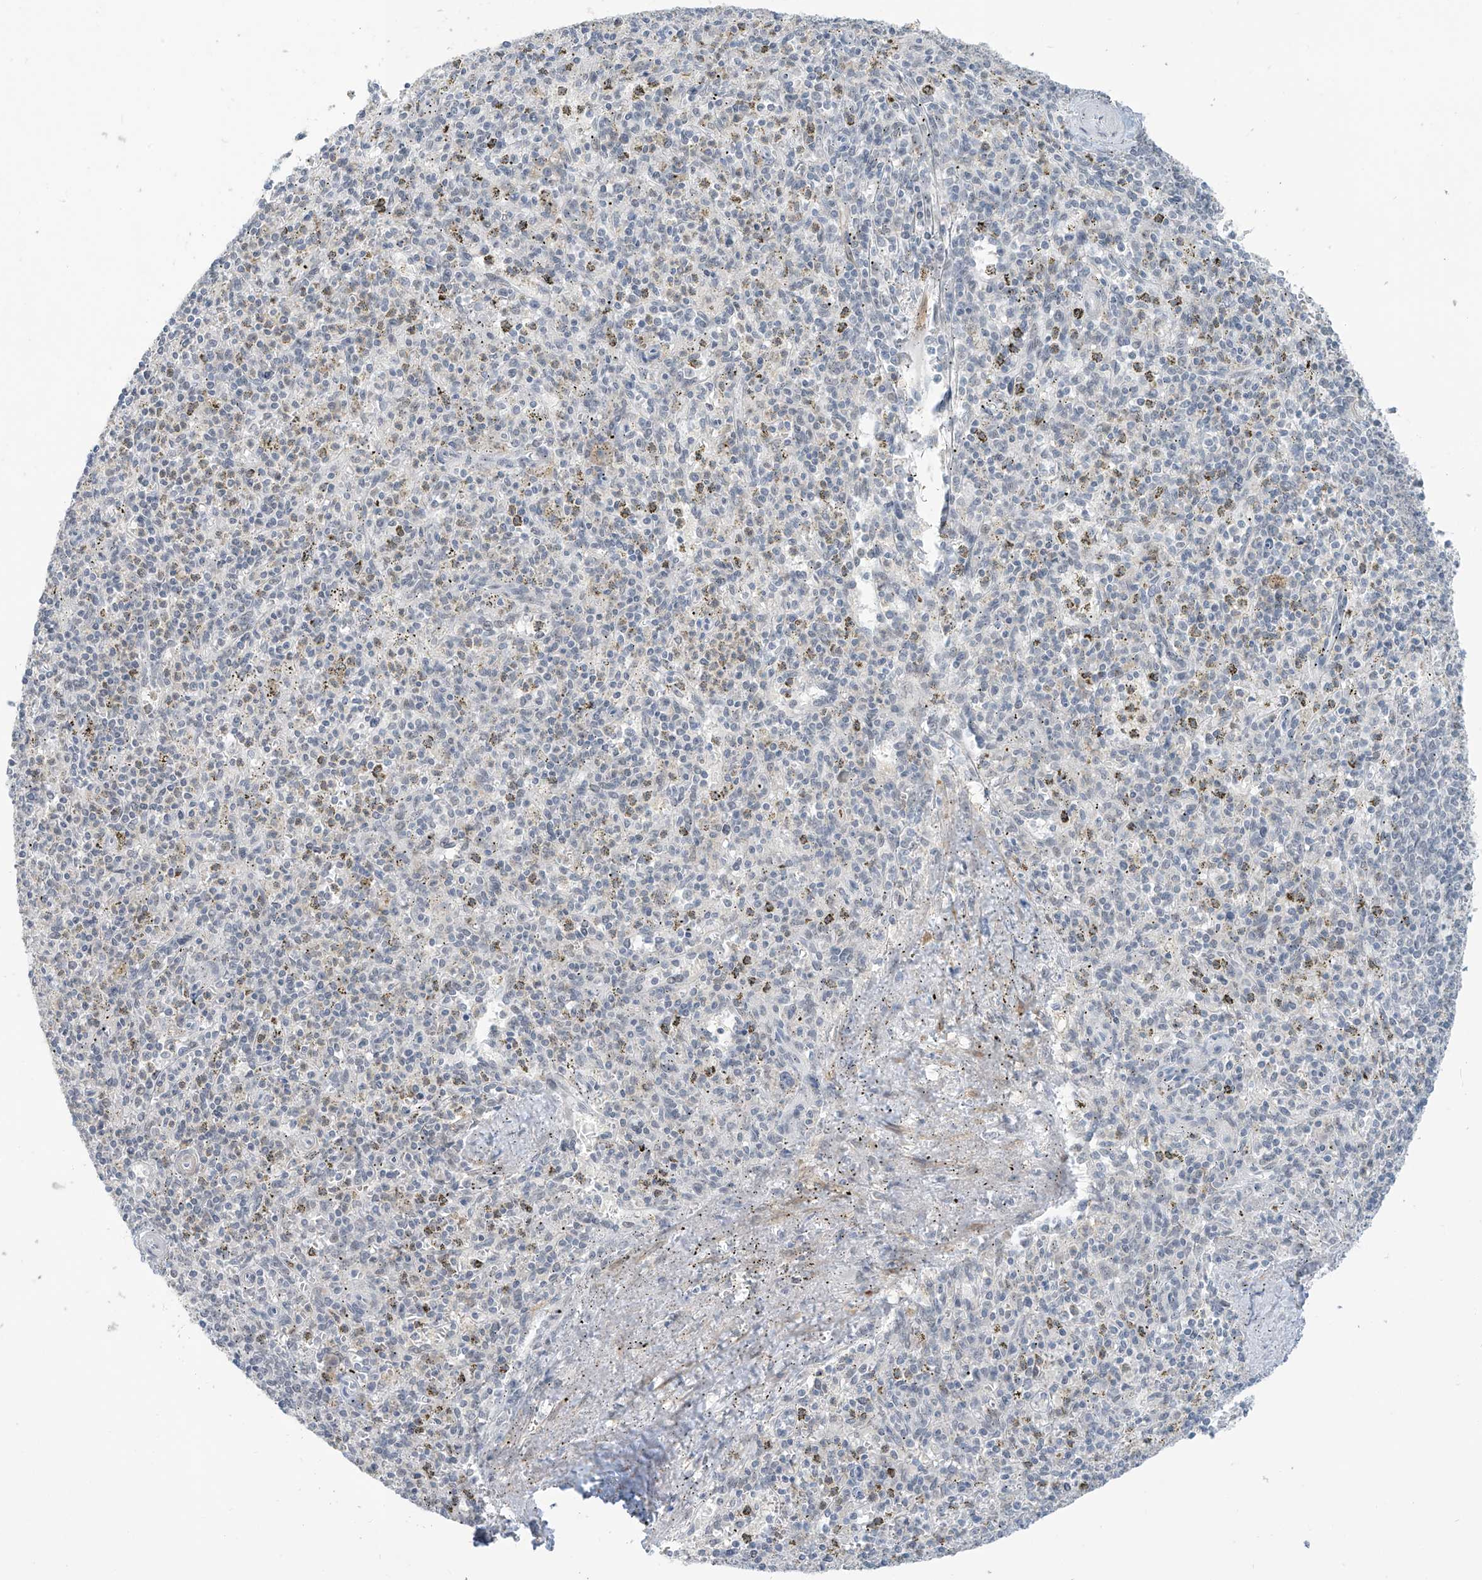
{"staining": {"intensity": "negative", "quantity": "none", "location": "none"}, "tissue": "spleen", "cell_type": "Cells in red pulp", "image_type": "normal", "snomed": [{"axis": "morphology", "description": "Normal tissue, NOS"}, {"axis": "topography", "description": "Spleen"}], "caption": "Immunohistochemistry (IHC) image of normal human spleen stained for a protein (brown), which reveals no expression in cells in red pulp.", "gene": "METAP1D", "patient": {"sex": "male", "age": 72}}